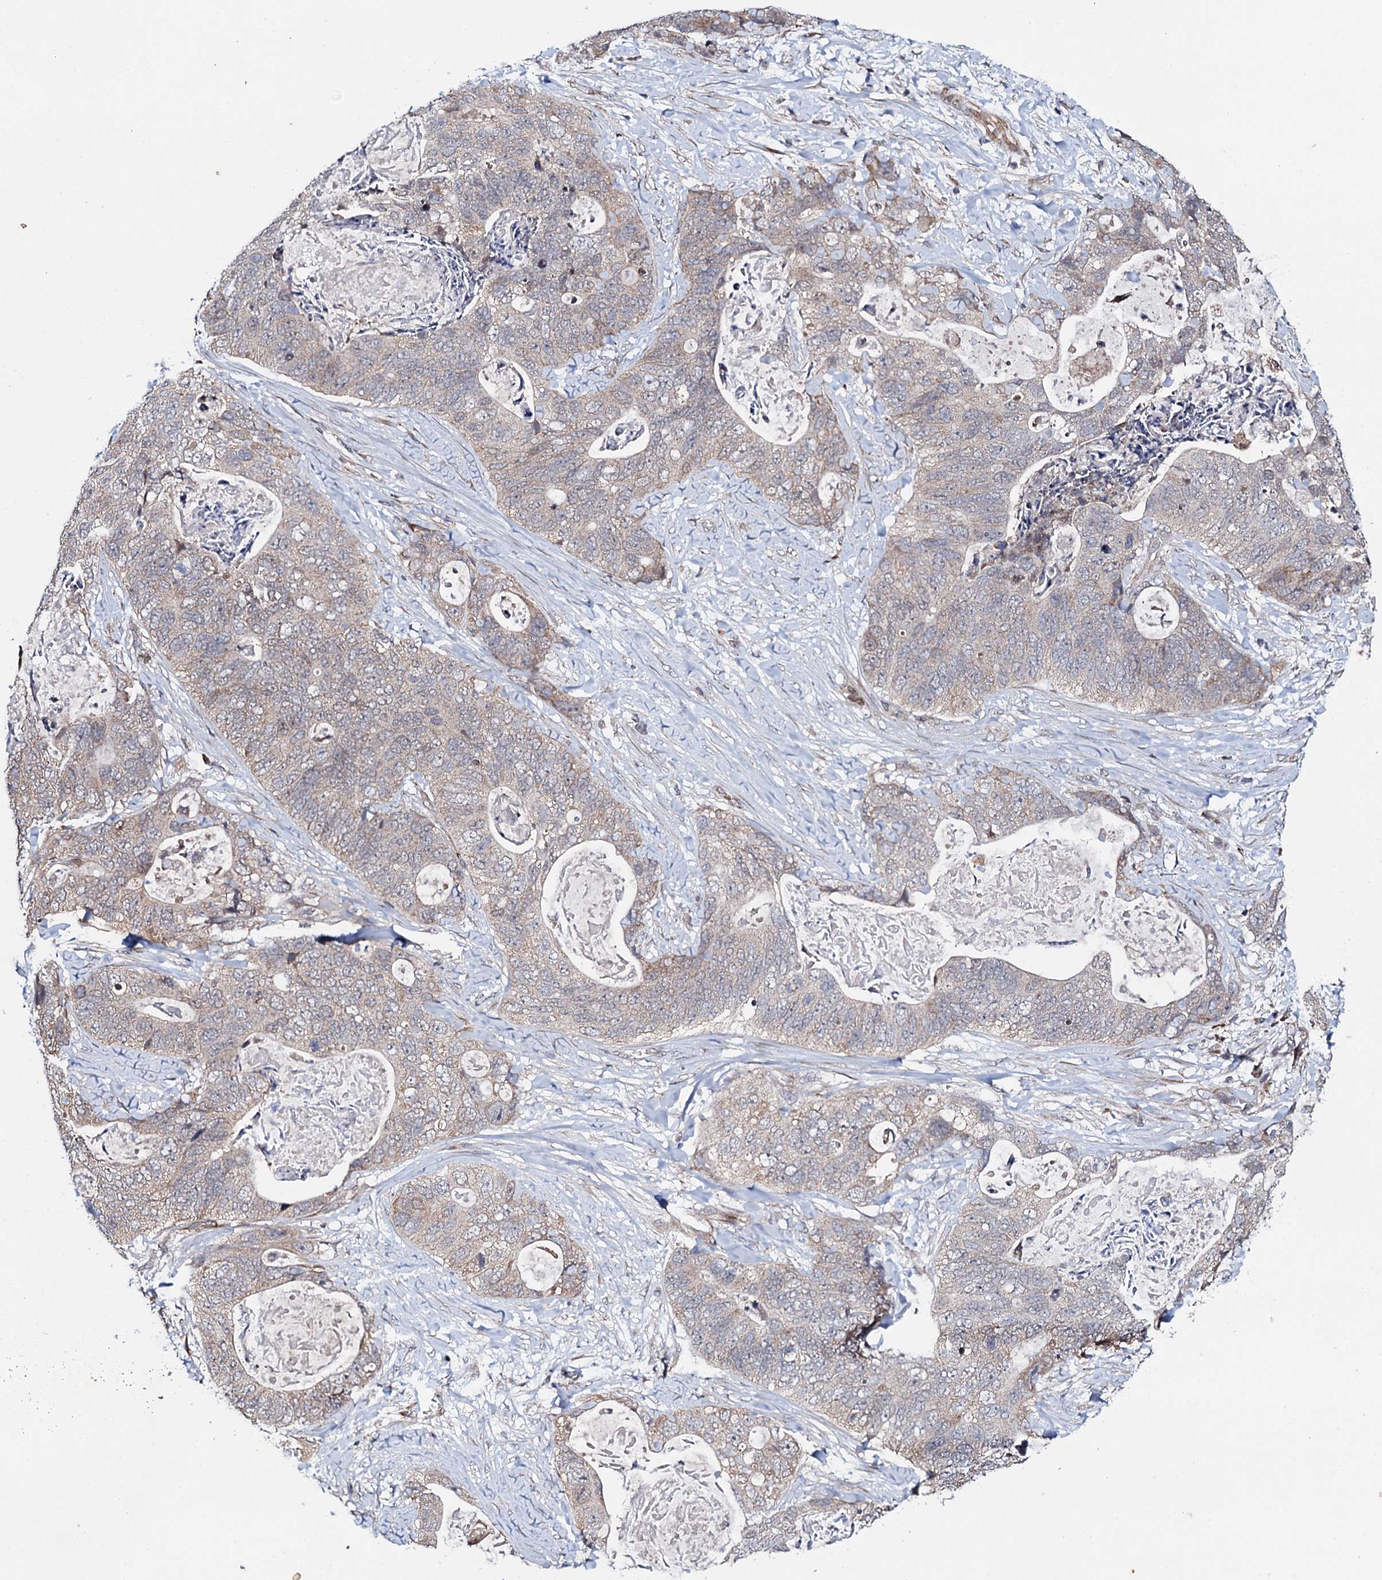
{"staining": {"intensity": "negative", "quantity": "none", "location": "none"}, "tissue": "stomach cancer", "cell_type": "Tumor cells", "image_type": "cancer", "snomed": [{"axis": "morphology", "description": "Adenocarcinoma, NOS"}, {"axis": "topography", "description": "Stomach"}], "caption": "Protein analysis of stomach cancer reveals no significant staining in tumor cells.", "gene": "FAM111A", "patient": {"sex": "female", "age": 89}}